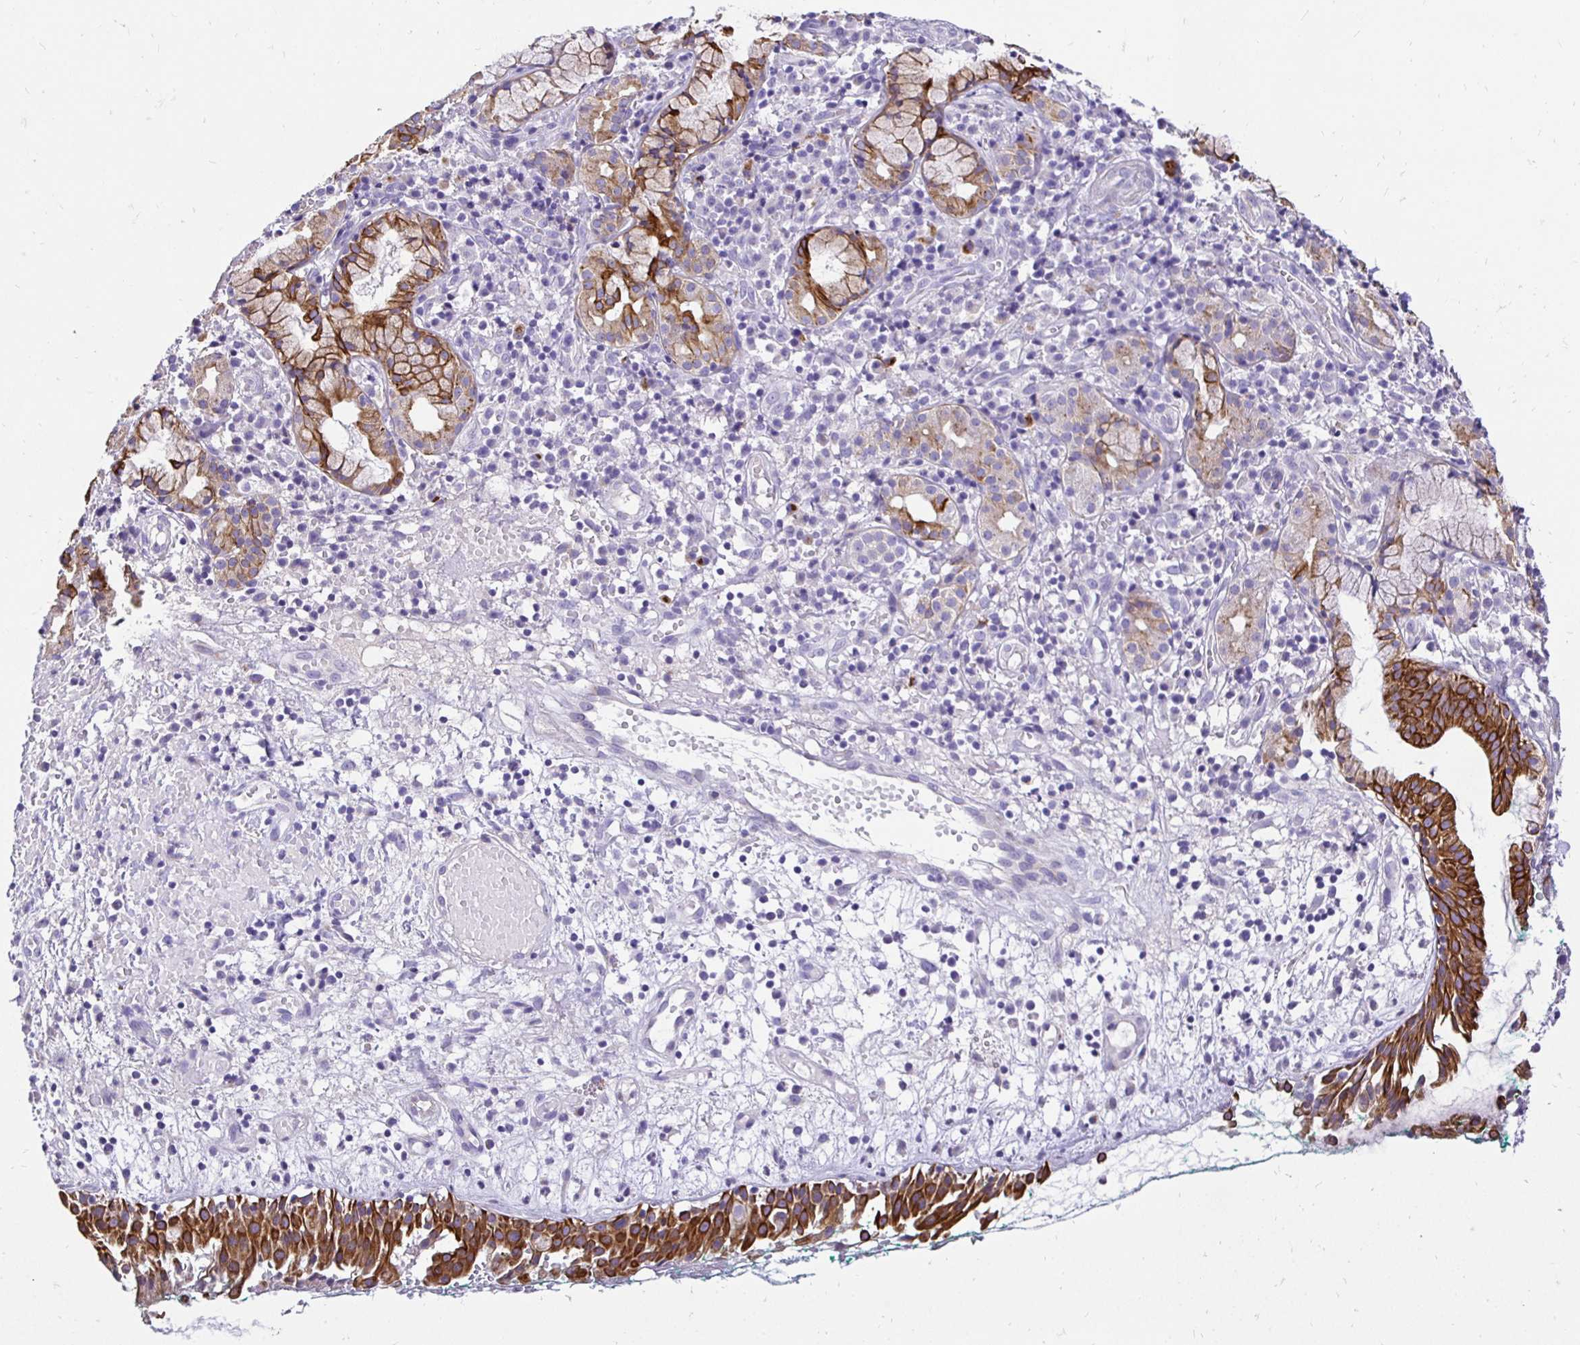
{"staining": {"intensity": "strong", "quantity": ">75%", "location": "cytoplasmic/membranous"}, "tissue": "nasopharynx", "cell_type": "Respiratory epithelial cells", "image_type": "normal", "snomed": [{"axis": "morphology", "description": "Normal tissue, NOS"}, {"axis": "morphology", "description": "Basal cell carcinoma"}, {"axis": "topography", "description": "Cartilage tissue"}, {"axis": "topography", "description": "Nasopharynx"}, {"axis": "topography", "description": "Oral tissue"}], "caption": "Immunohistochemical staining of benign nasopharynx reveals high levels of strong cytoplasmic/membranous positivity in approximately >75% of respiratory epithelial cells. The staining was performed using DAB, with brown indicating positive protein expression. Nuclei are stained blue with hematoxylin.", "gene": "TAF1D", "patient": {"sex": "female", "age": 77}}